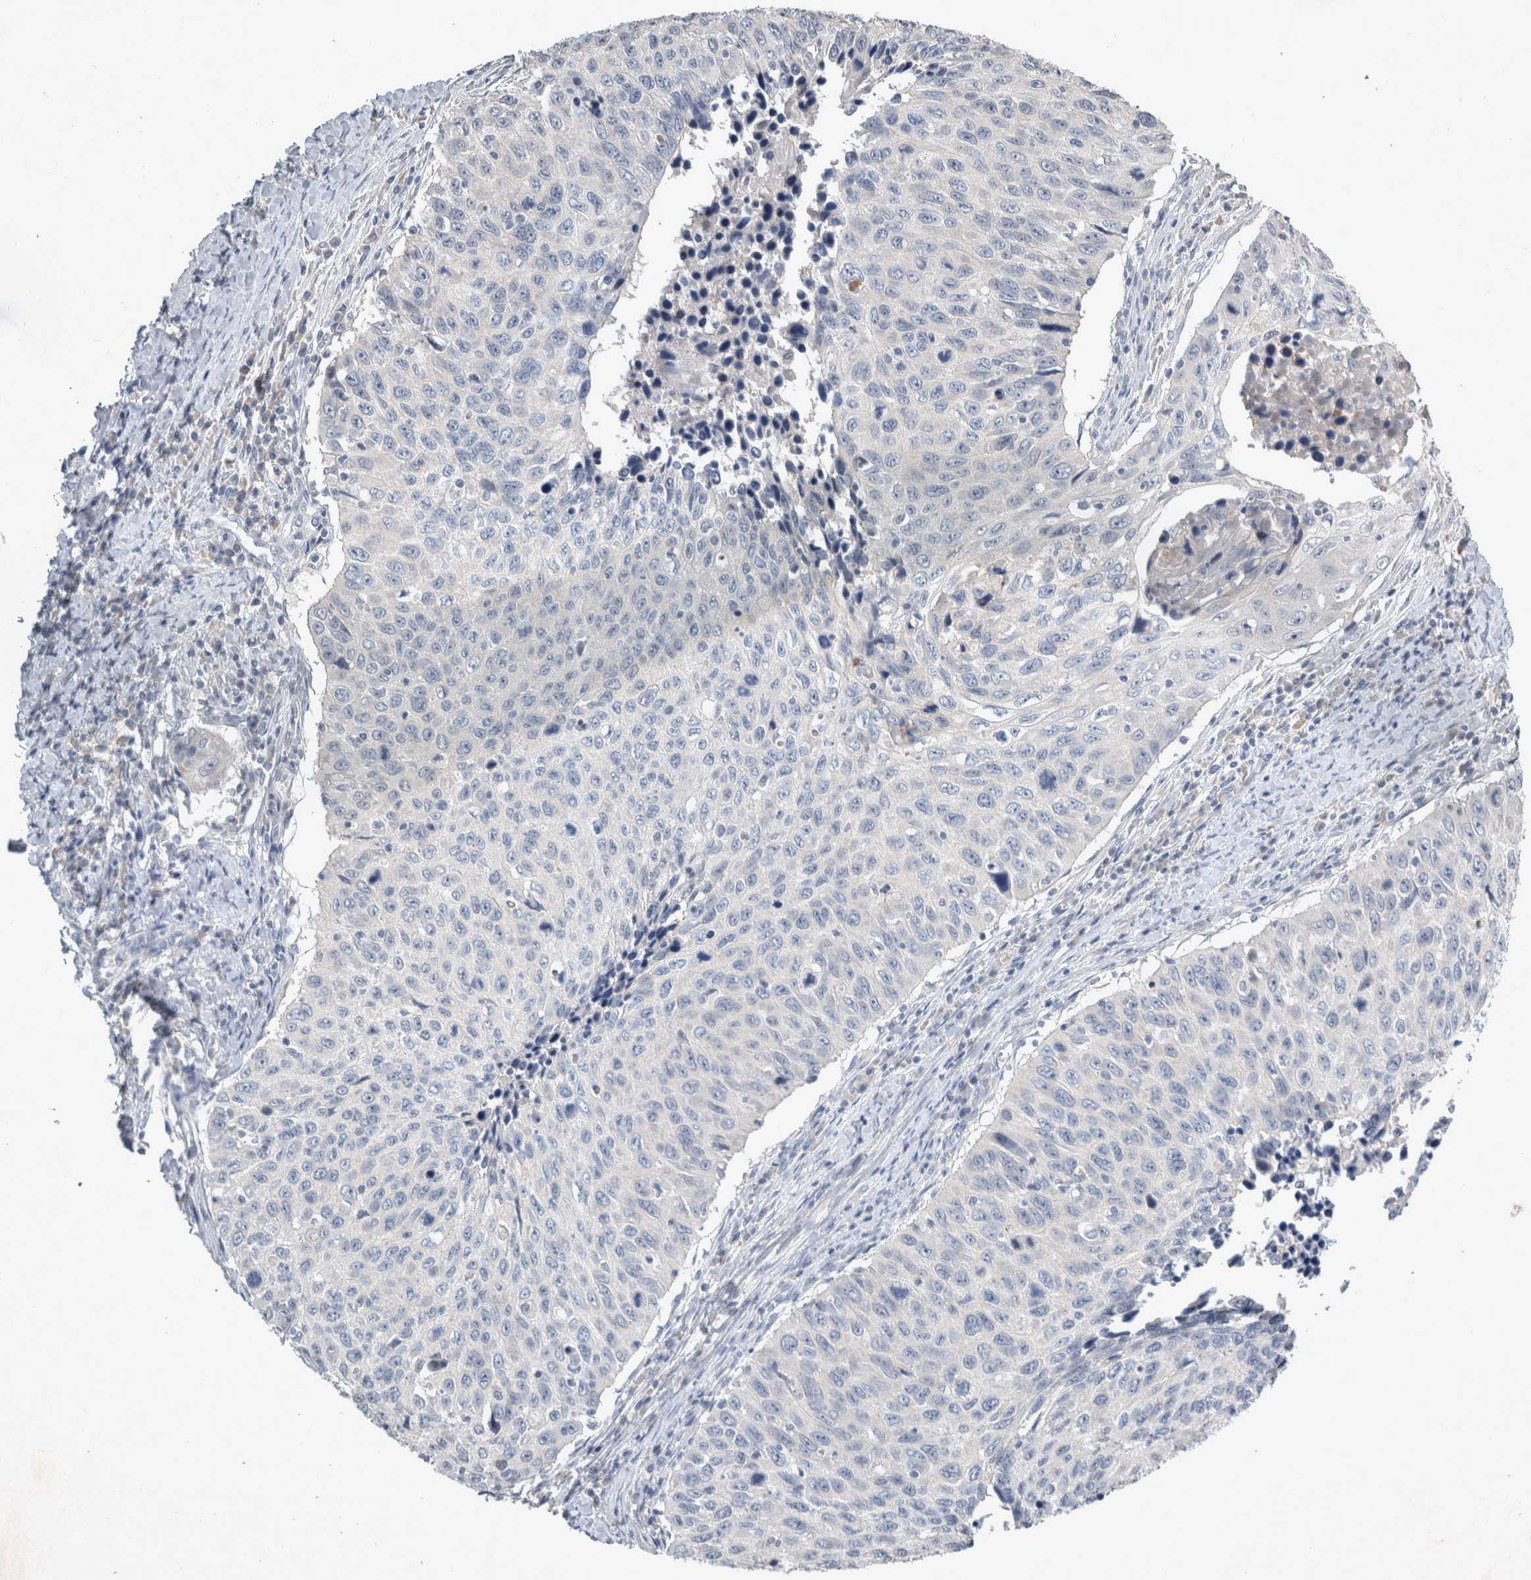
{"staining": {"intensity": "negative", "quantity": "none", "location": "none"}, "tissue": "cervical cancer", "cell_type": "Tumor cells", "image_type": "cancer", "snomed": [{"axis": "morphology", "description": "Squamous cell carcinoma, NOS"}, {"axis": "topography", "description": "Cervix"}], "caption": "Immunohistochemical staining of squamous cell carcinoma (cervical) demonstrates no significant expression in tumor cells.", "gene": "SLC22A11", "patient": {"sex": "female", "age": 53}}